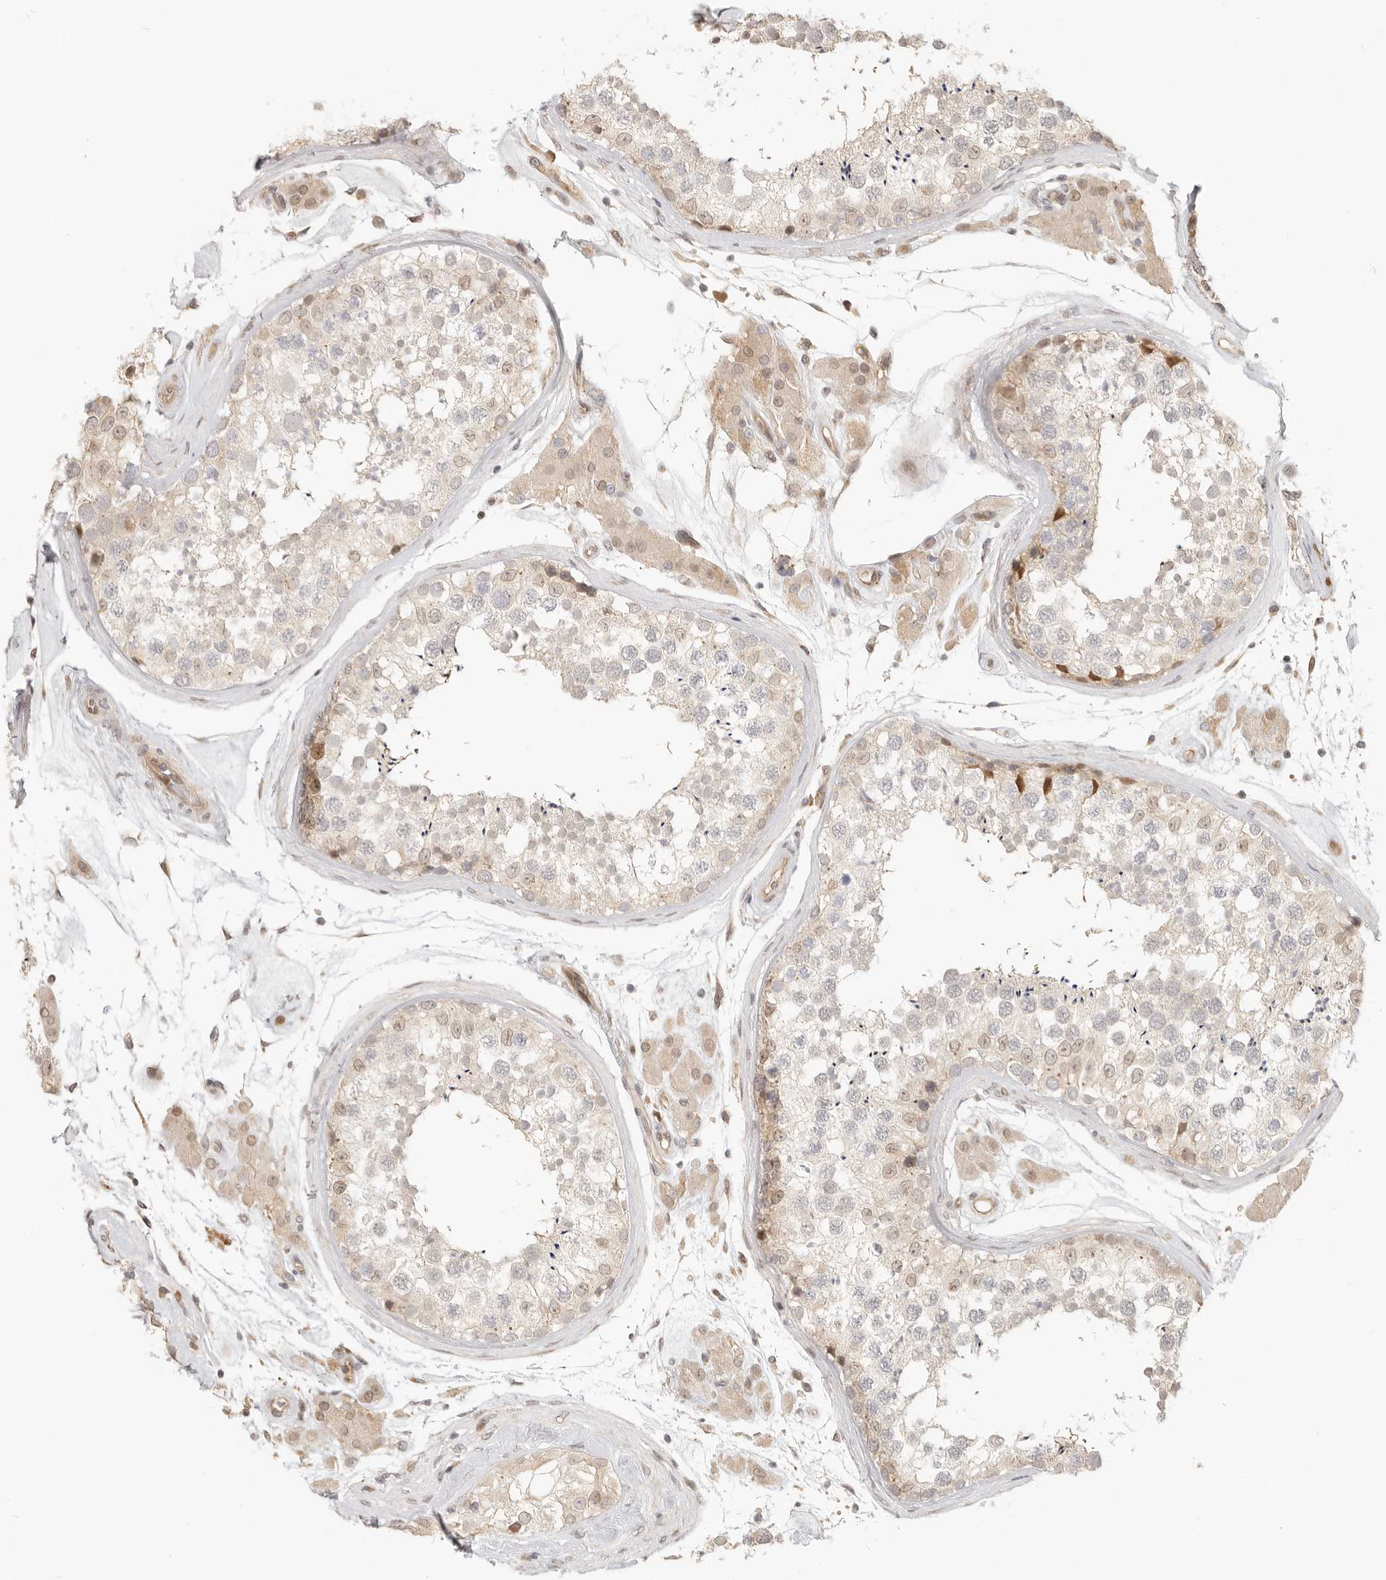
{"staining": {"intensity": "weak", "quantity": "<25%", "location": "cytoplasmic/membranous,nuclear"}, "tissue": "testis", "cell_type": "Cells in seminiferous ducts", "image_type": "normal", "snomed": [{"axis": "morphology", "description": "Normal tissue, NOS"}, {"axis": "topography", "description": "Testis"}], "caption": "Histopathology image shows no significant protein positivity in cells in seminiferous ducts of normal testis. Nuclei are stained in blue.", "gene": "TUFT1", "patient": {"sex": "male", "age": 46}}